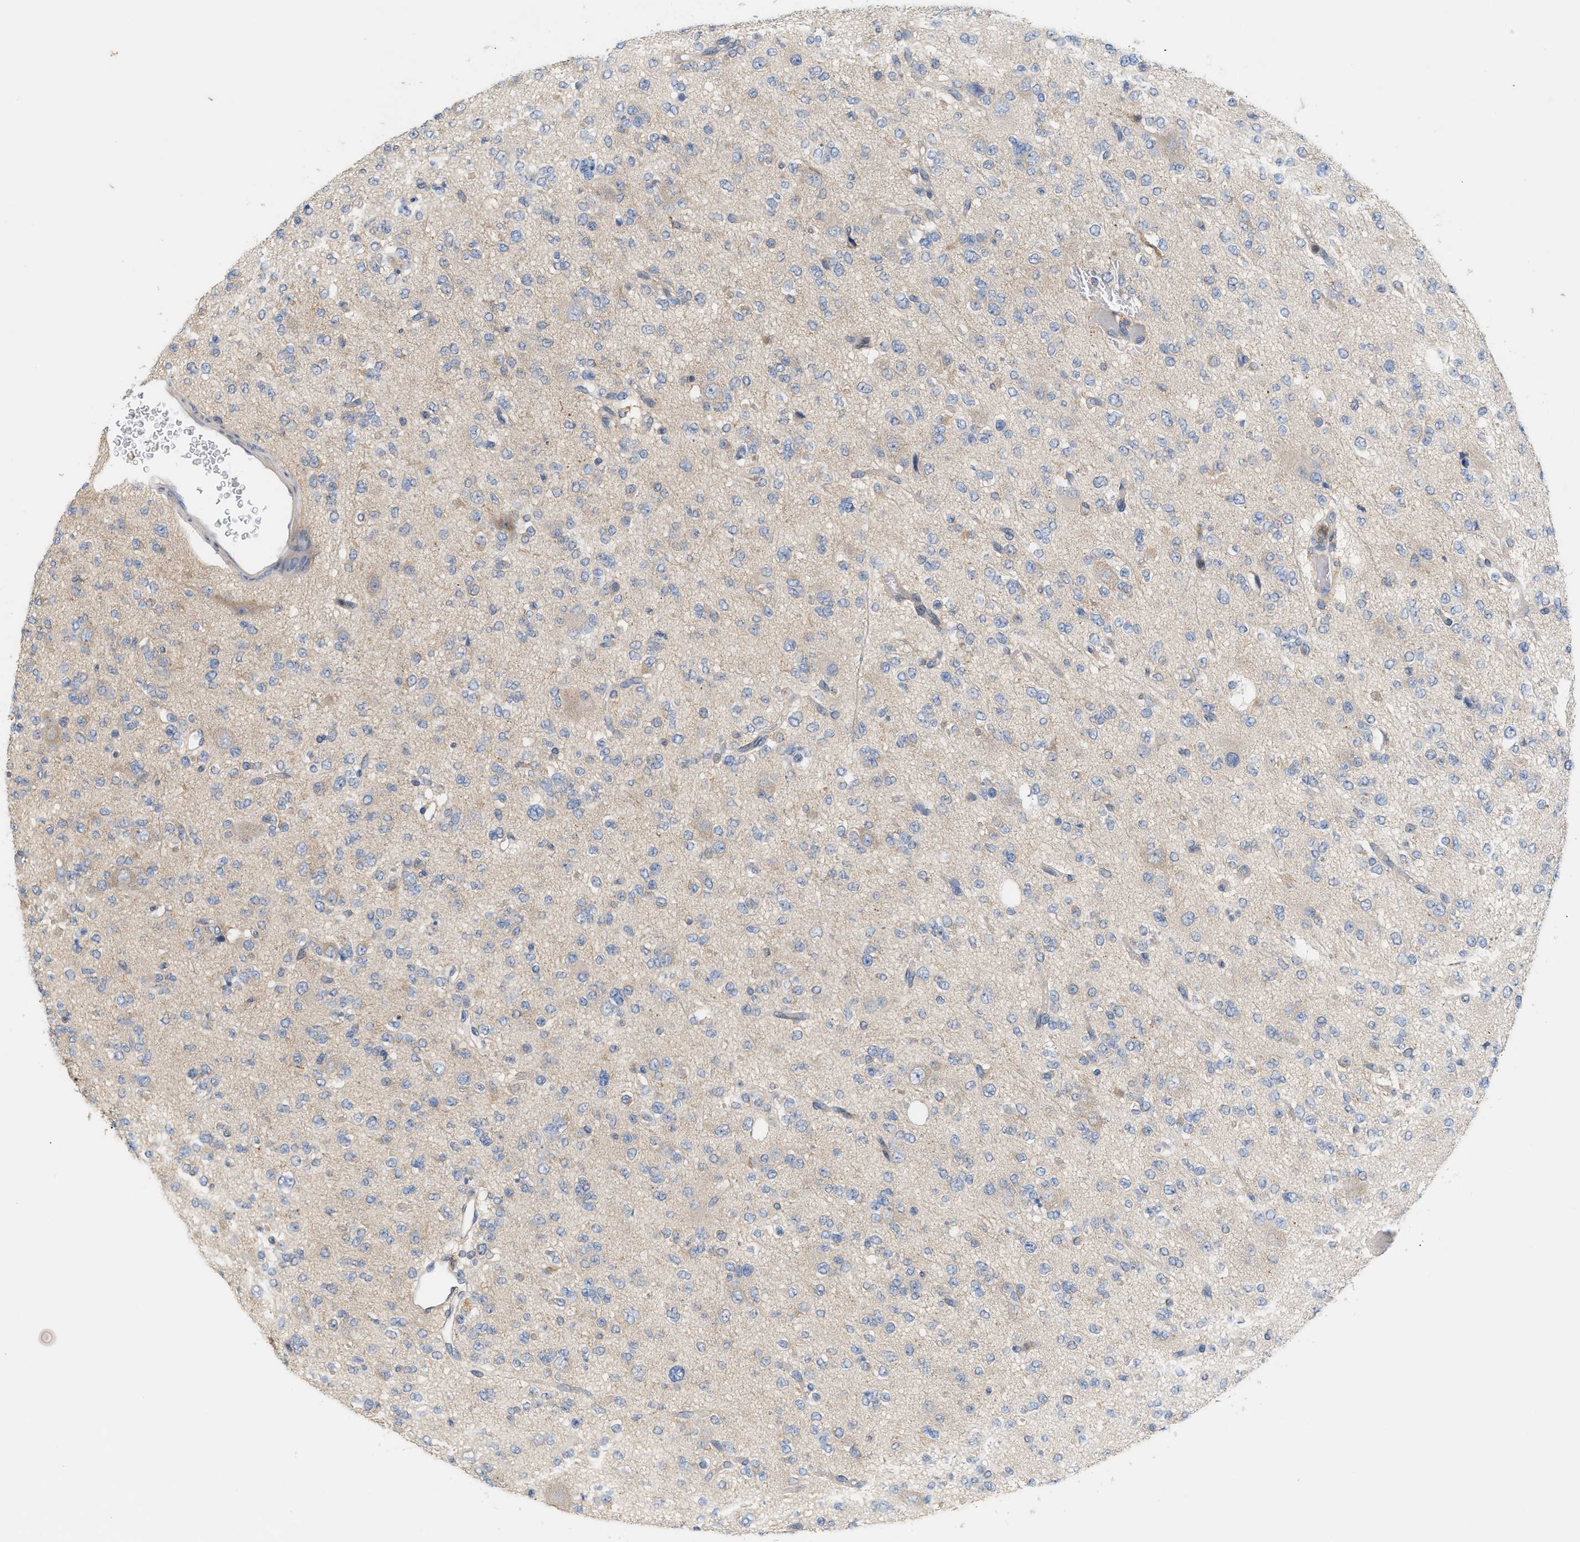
{"staining": {"intensity": "weak", "quantity": "<25%", "location": "cytoplasmic/membranous"}, "tissue": "glioma", "cell_type": "Tumor cells", "image_type": "cancer", "snomed": [{"axis": "morphology", "description": "Glioma, malignant, Low grade"}, {"axis": "topography", "description": "Brain"}], "caption": "The micrograph shows no staining of tumor cells in malignant glioma (low-grade). (DAB (3,3'-diaminobenzidine) immunohistochemistry, high magnification).", "gene": "DBNL", "patient": {"sex": "male", "age": 38}}